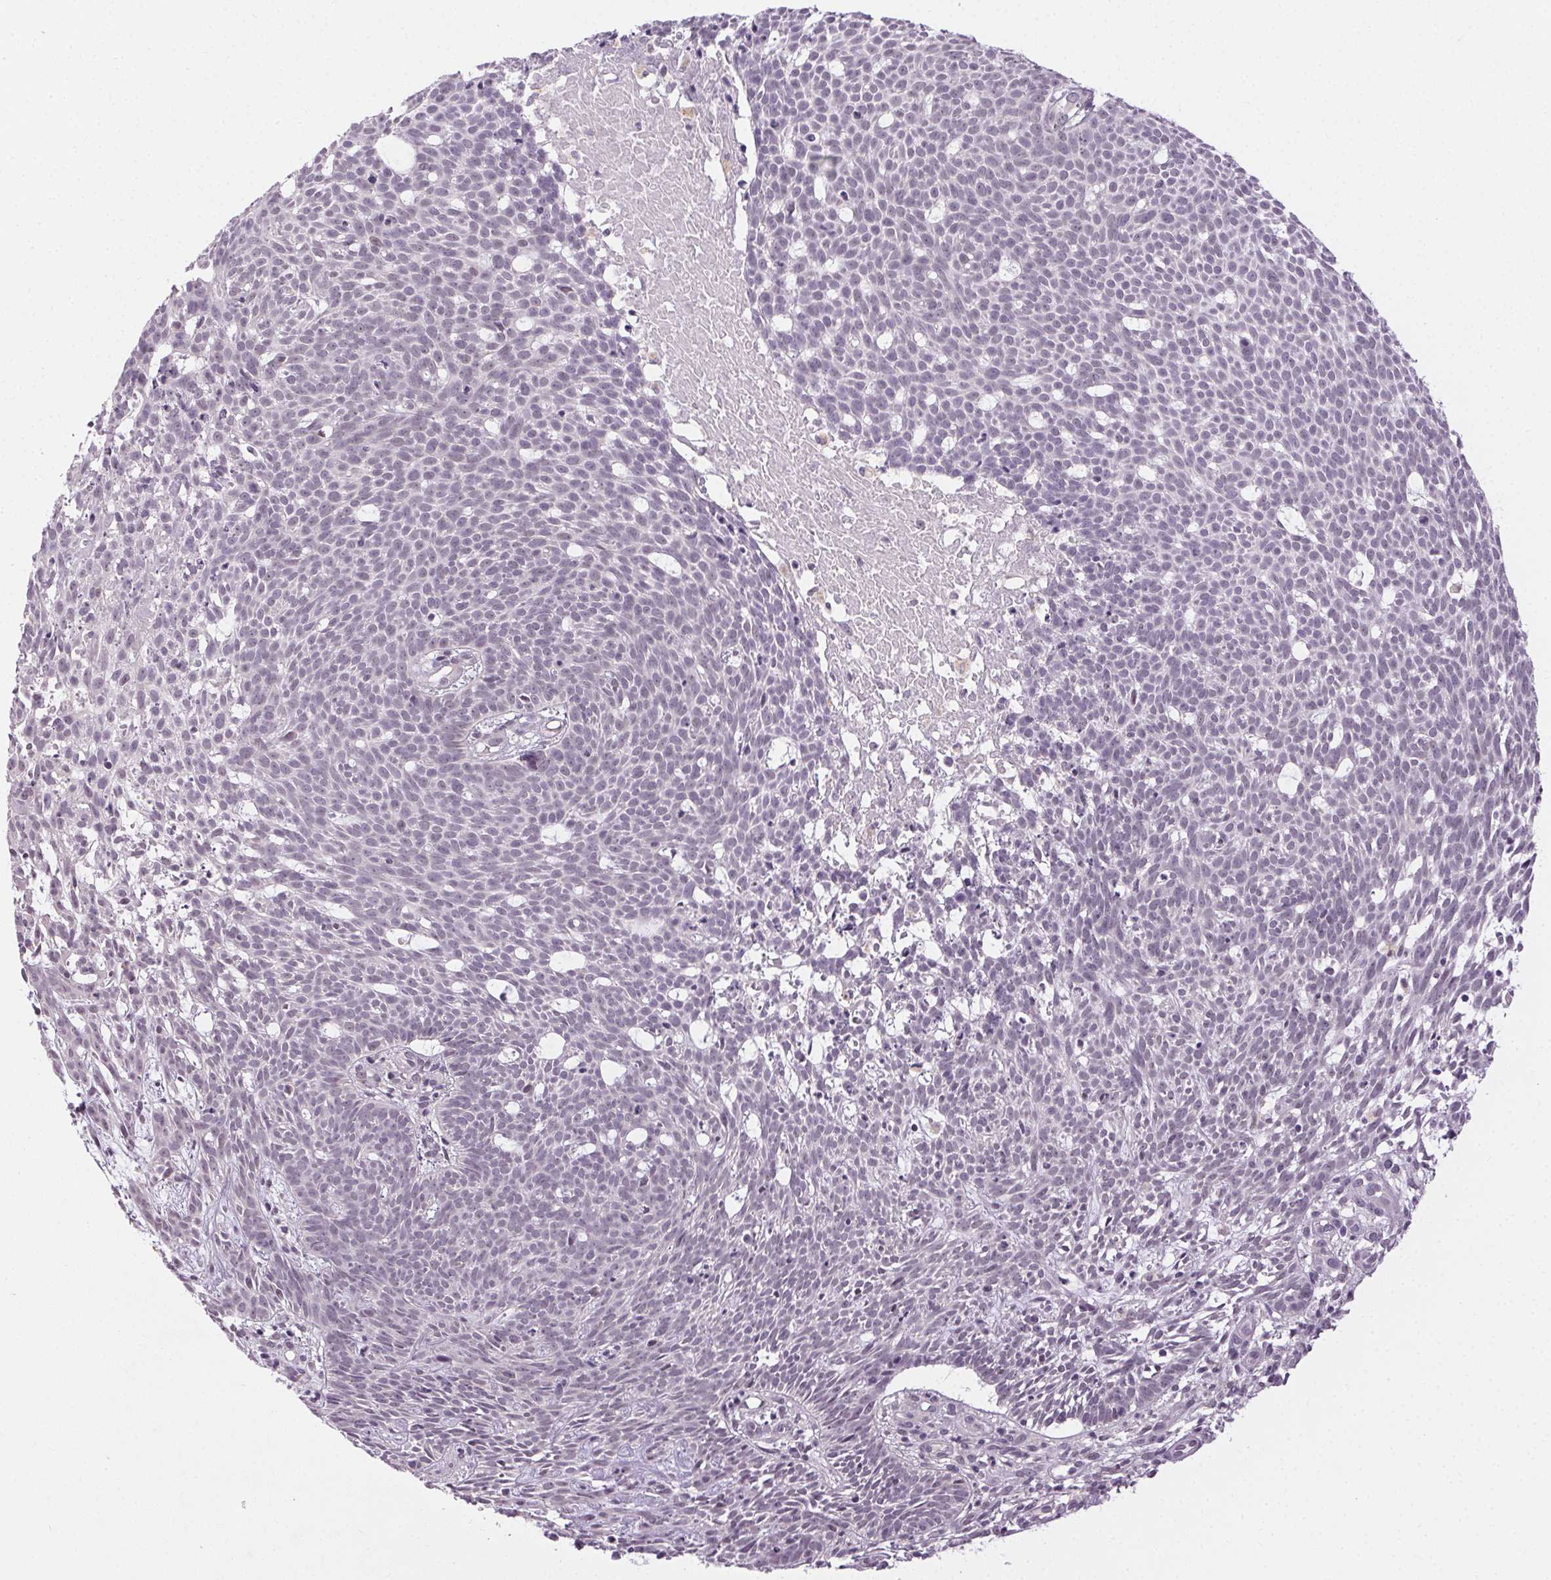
{"staining": {"intensity": "negative", "quantity": "none", "location": "none"}, "tissue": "skin cancer", "cell_type": "Tumor cells", "image_type": "cancer", "snomed": [{"axis": "morphology", "description": "Basal cell carcinoma"}, {"axis": "topography", "description": "Skin"}], "caption": "DAB immunohistochemical staining of basal cell carcinoma (skin) reveals no significant expression in tumor cells. The staining is performed using DAB brown chromogen with nuclei counter-stained in using hematoxylin.", "gene": "FAM168A", "patient": {"sex": "male", "age": 59}}